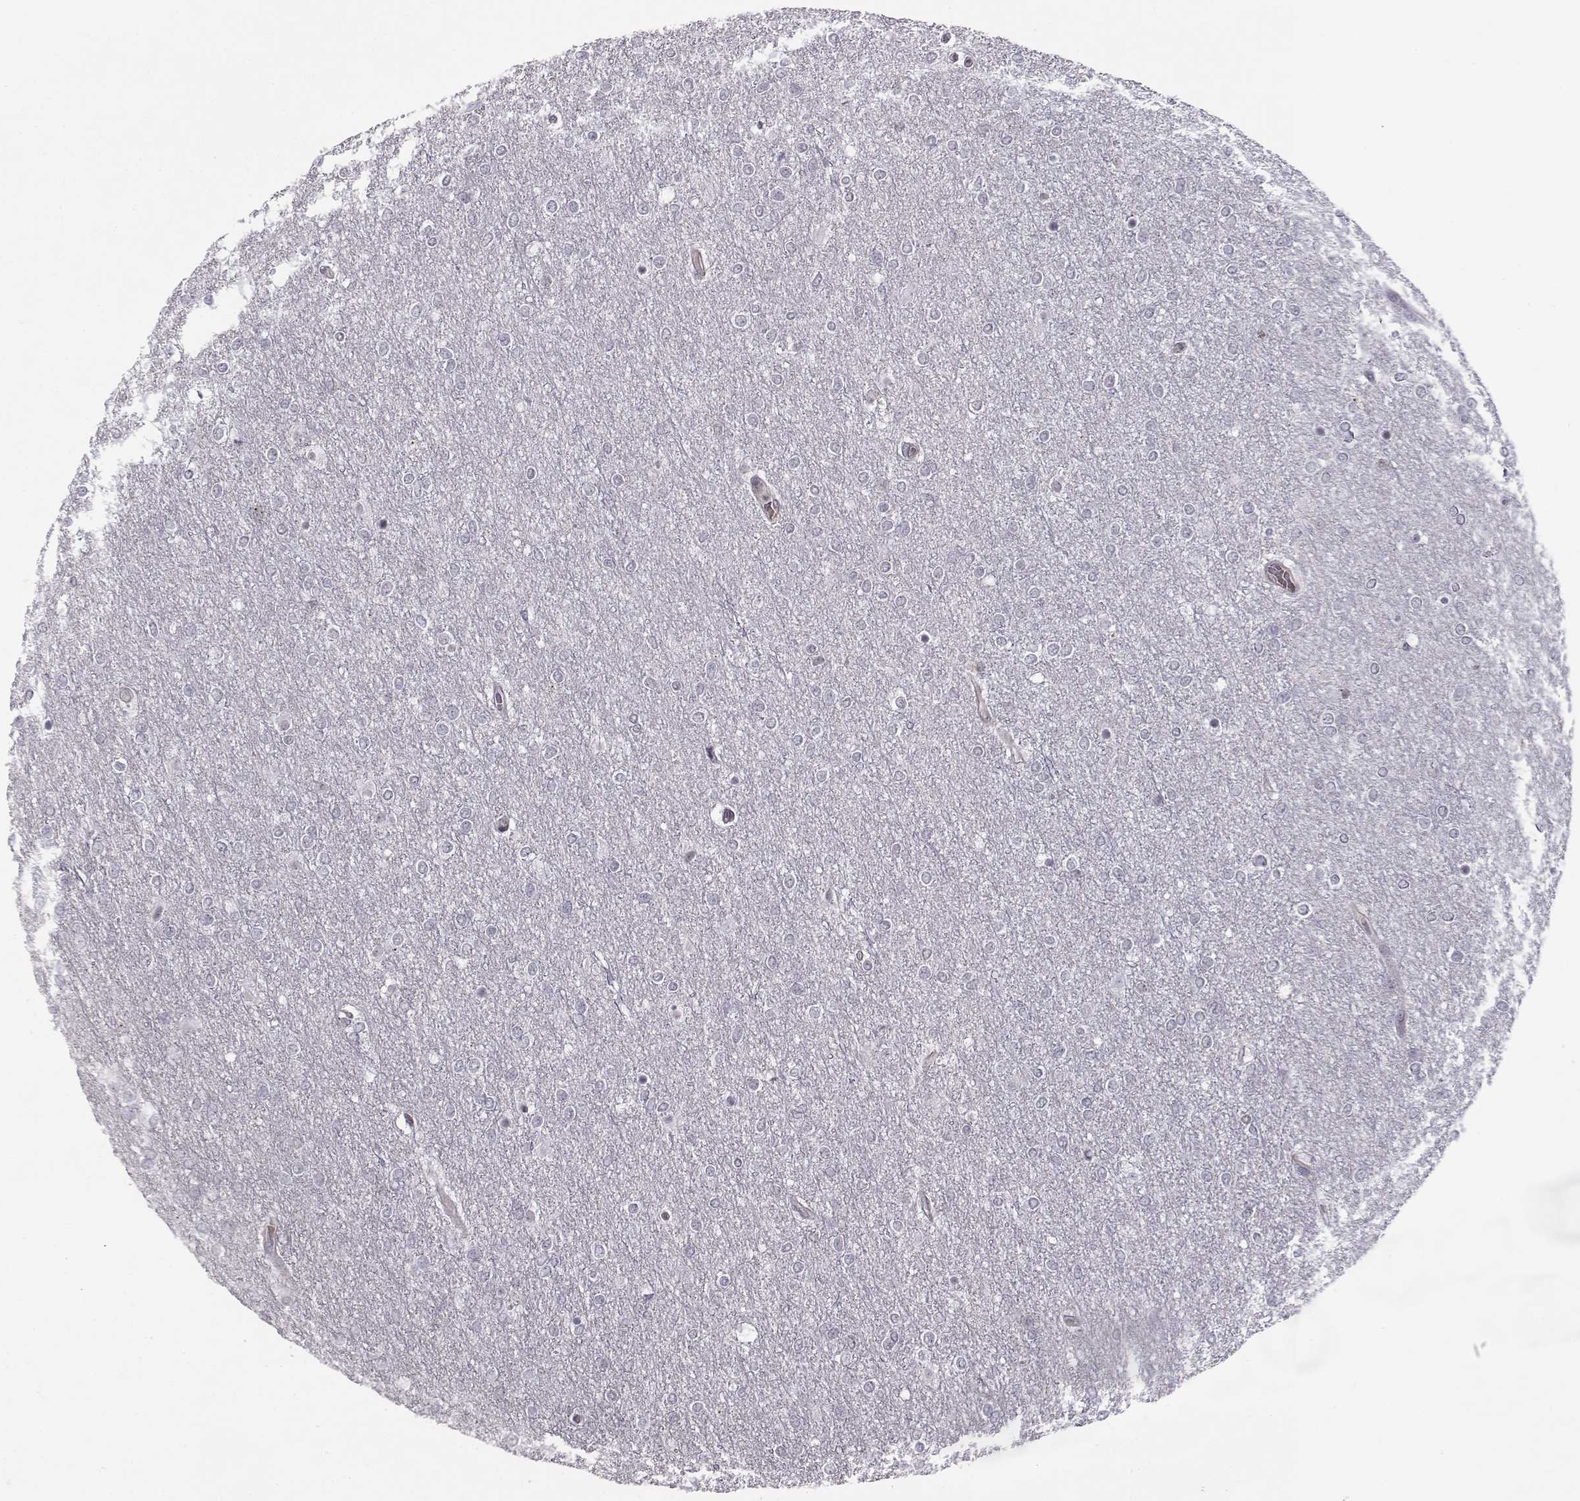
{"staining": {"intensity": "negative", "quantity": "none", "location": "none"}, "tissue": "glioma", "cell_type": "Tumor cells", "image_type": "cancer", "snomed": [{"axis": "morphology", "description": "Glioma, malignant, High grade"}, {"axis": "topography", "description": "Brain"}], "caption": "Tumor cells show no significant positivity in malignant glioma (high-grade). (DAB (3,3'-diaminobenzidine) IHC visualized using brightfield microscopy, high magnification).", "gene": "KIF13B", "patient": {"sex": "female", "age": 61}}